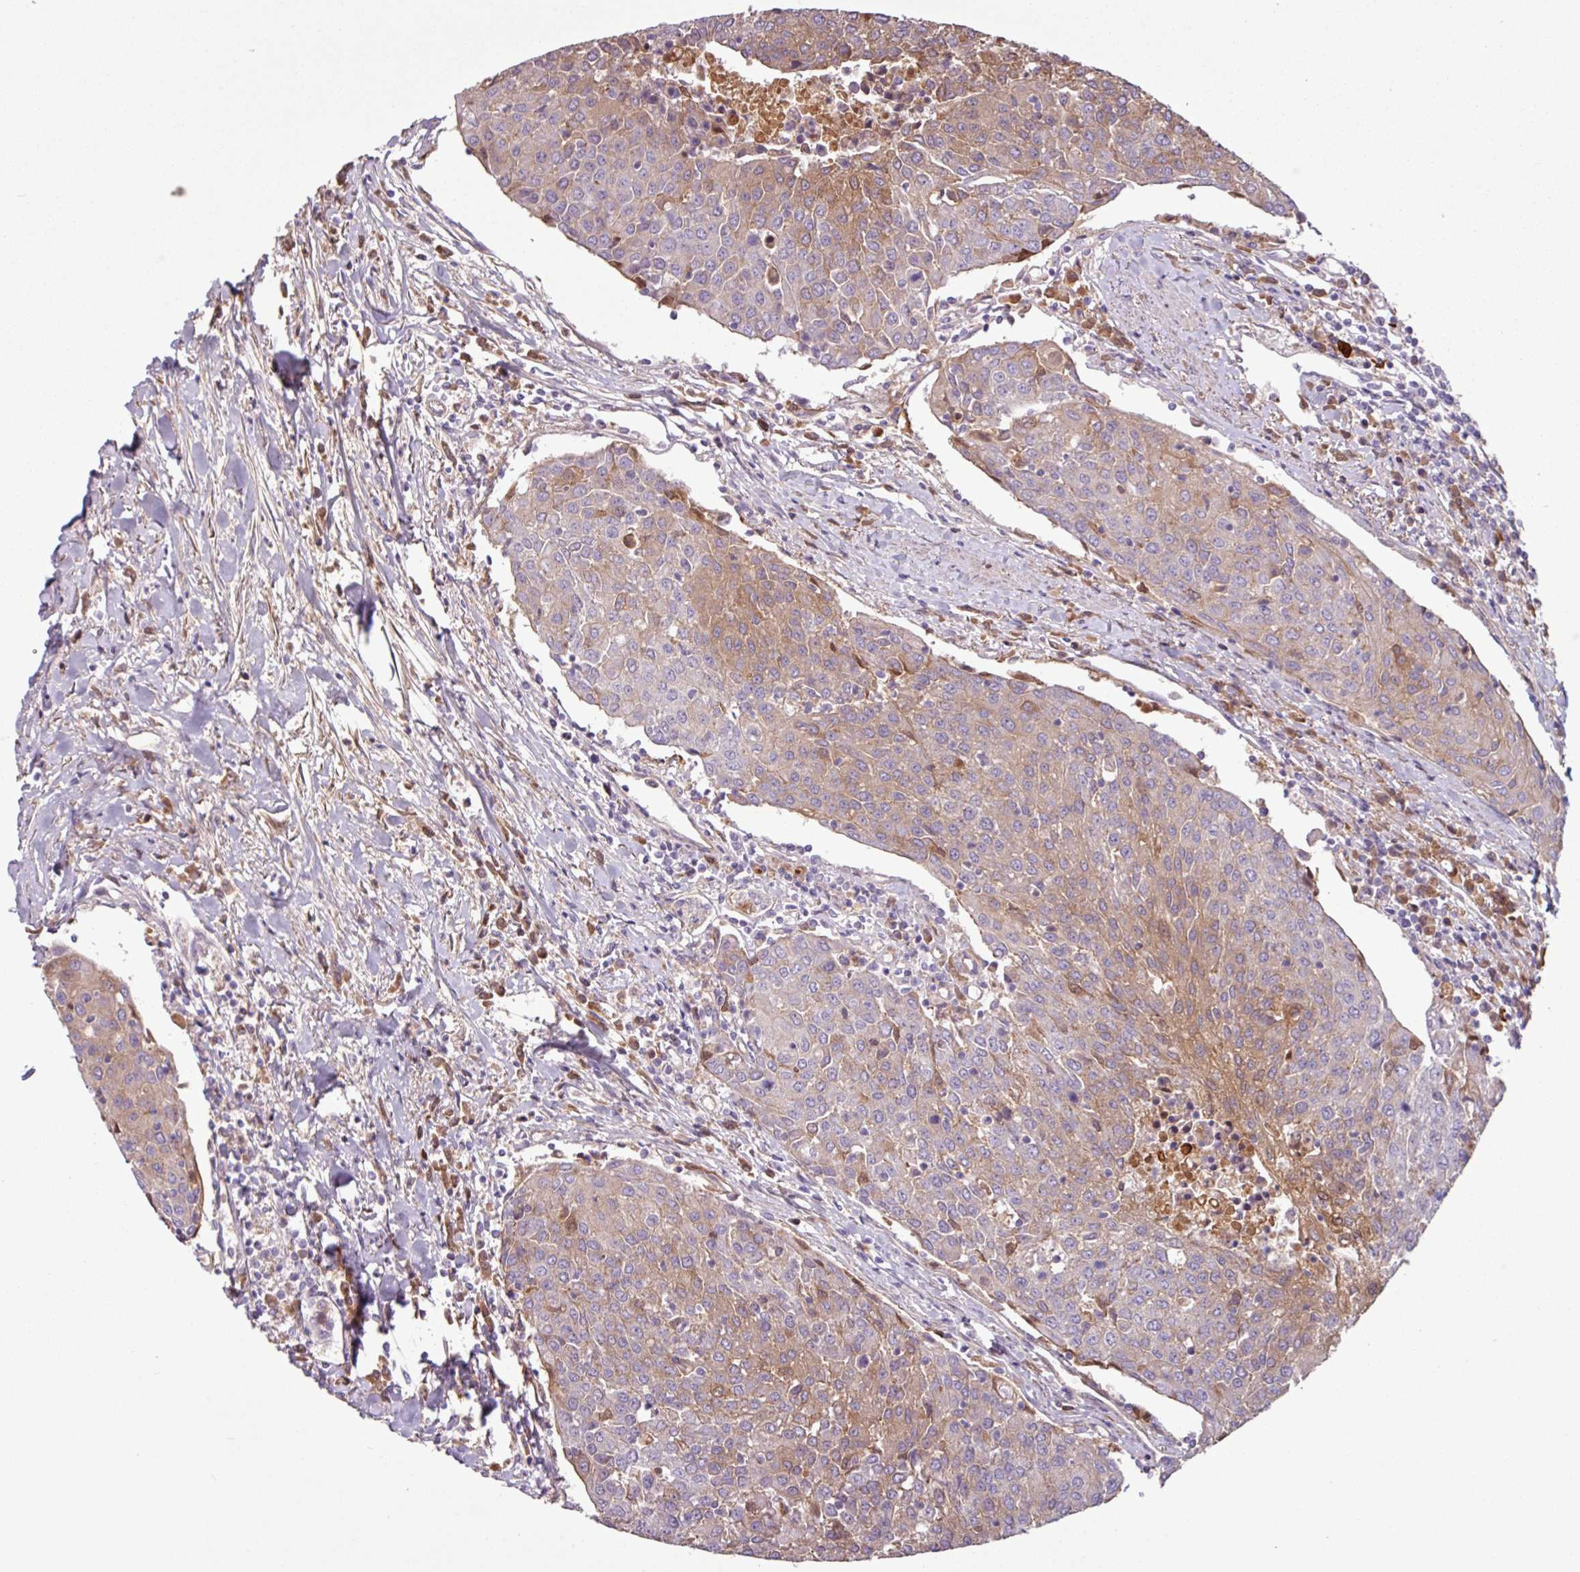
{"staining": {"intensity": "moderate", "quantity": "25%-75%", "location": "cytoplasmic/membranous"}, "tissue": "urothelial cancer", "cell_type": "Tumor cells", "image_type": "cancer", "snomed": [{"axis": "morphology", "description": "Urothelial carcinoma, High grade"}, {"axis": "topography", "description": "Urinary bladder"}], "caption": "Protein analysis of urothelial cancer tissue demonstrates moderate cytoplasmic/membranous positivity in approximately 25%-75% of tumor cells. Using DAB (brown) and hematoxylin (blue) stains, captured at high magnification using brightfield microscopy.", "gene": "C4B", "patient": {"sex": "female", "age": 85}}